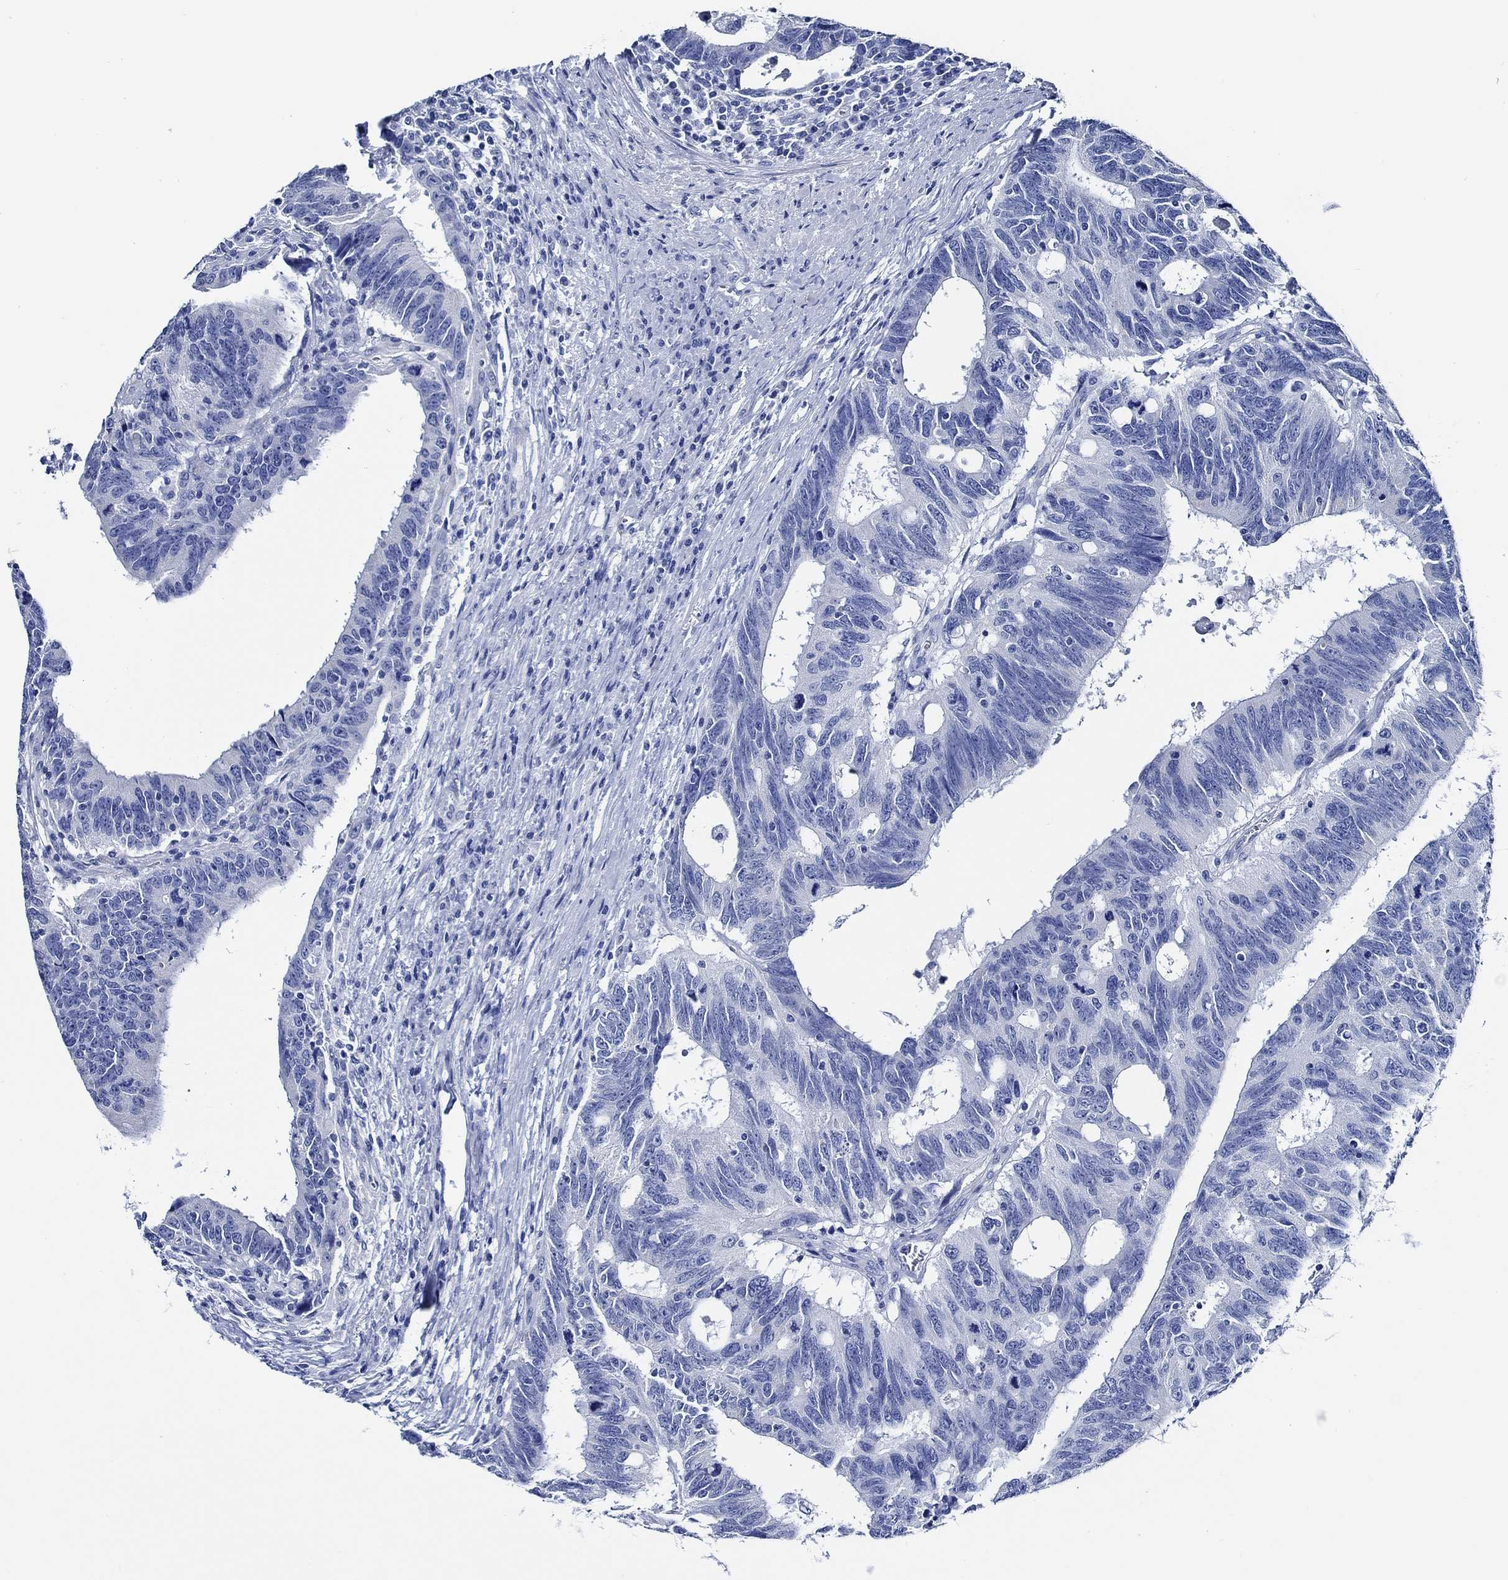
{"staining": {"intensity": "negative", "quantity": "none", "location": "none"}, "tissue": "colorectal cancer", "cell_type": "Tumor cells", "image_type": "cancer", "snomed": [{"axis": "morphology", "description": "Adenocarcinoma, NOS"}, {"axis": "topography", "description": "Colon"}], "caption": "Tumor cells are negative for brown protein staining in colorectal cancer.", "gene": "WDR62", "patient": {"sex": "female", "age": 77}}